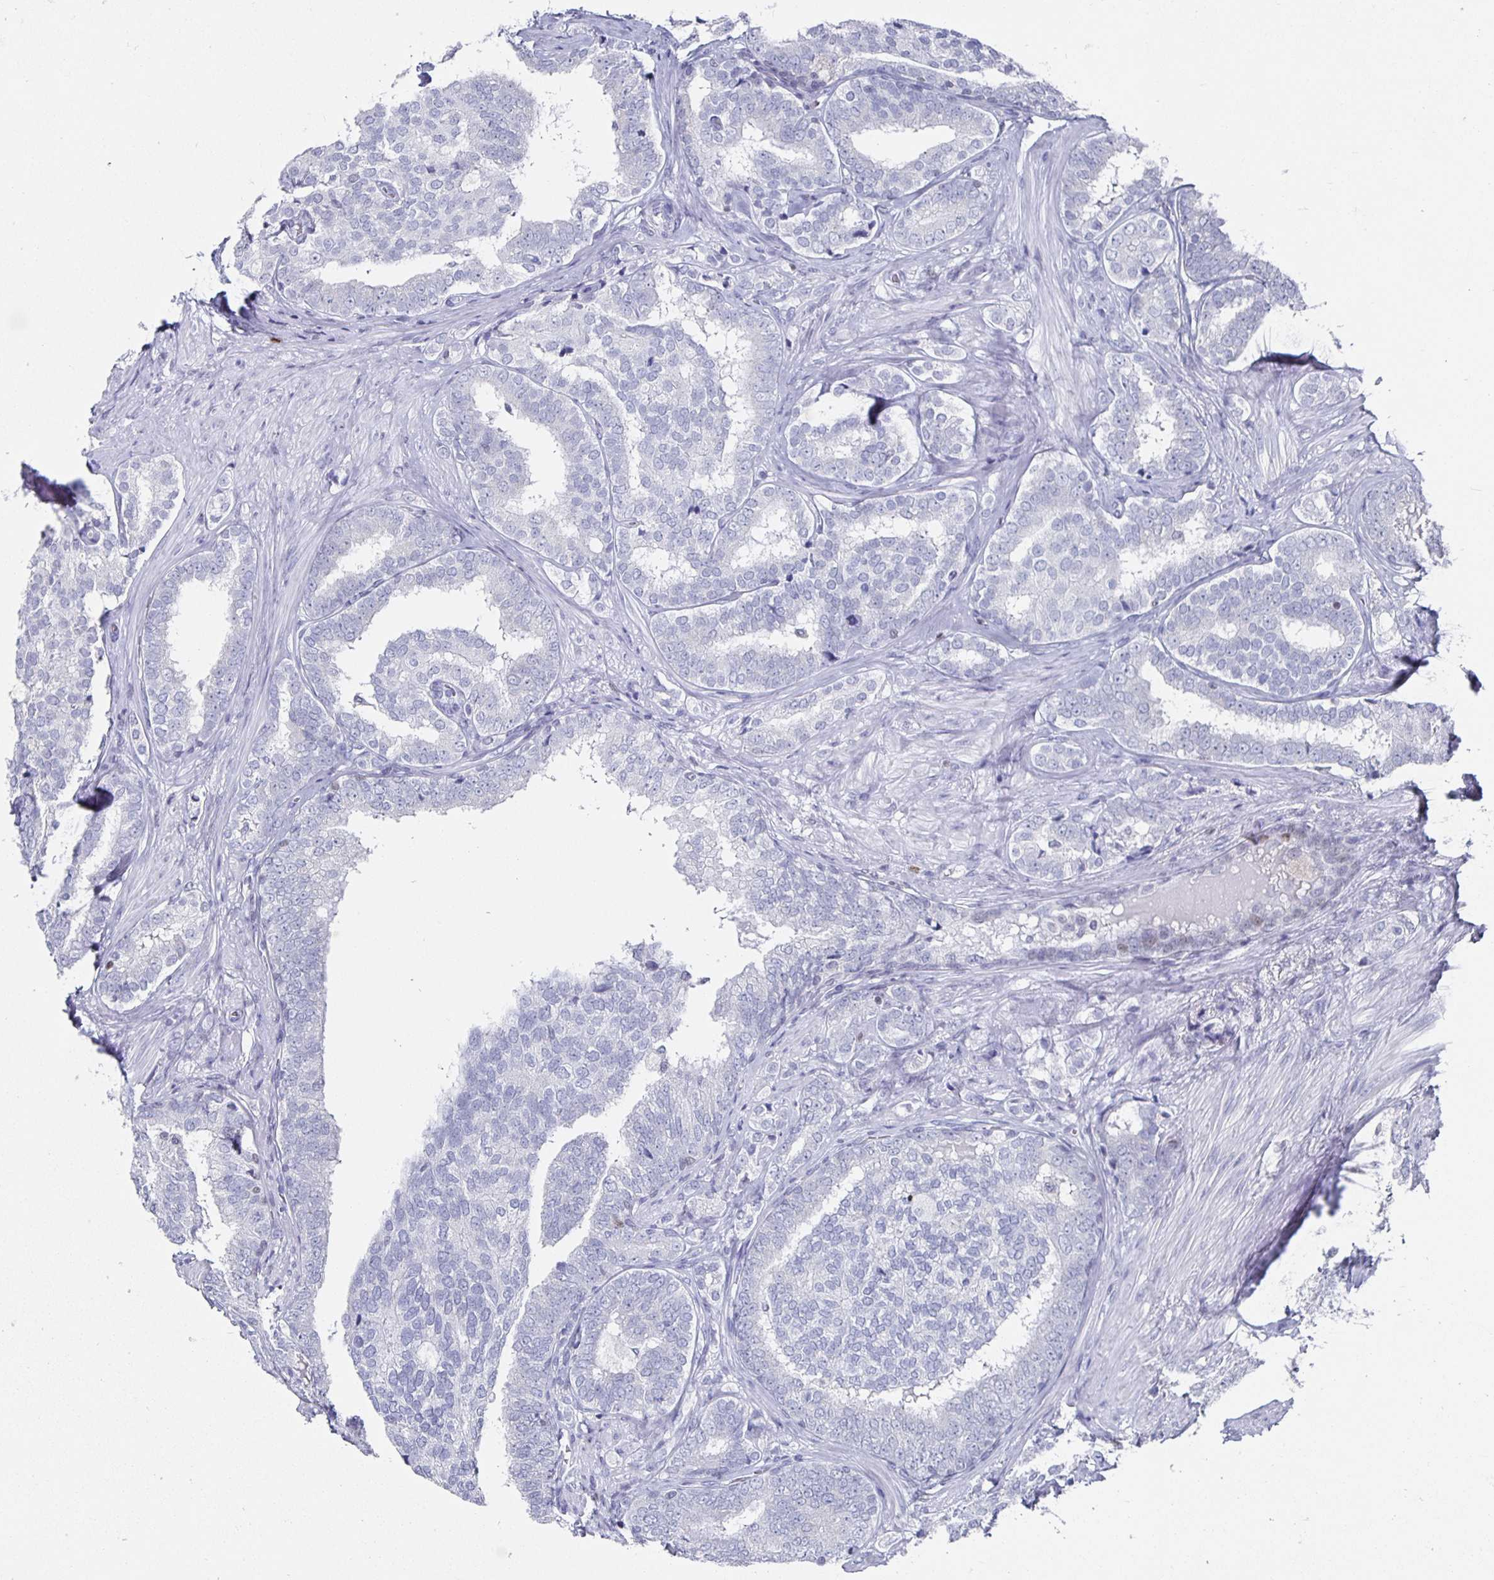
{"staining": {"intensity": "negative", "quantity": "none", "location": "none"}, "tissue": "prostate cancer", "cell_type": "Tumor cells", "image_type": "cancer", "snomed": [{"axis": "morphology", "description": "Adenocarcinoma, High grade"}, {"axis": "topography", "description": "Prostate"}], "caption": "A micrograph of prostate cancer stained for a protein demonstrates no brown staining in tumor cells.", "gene": "RUNX2", "patient": {"sex": "male", "age": 72}}